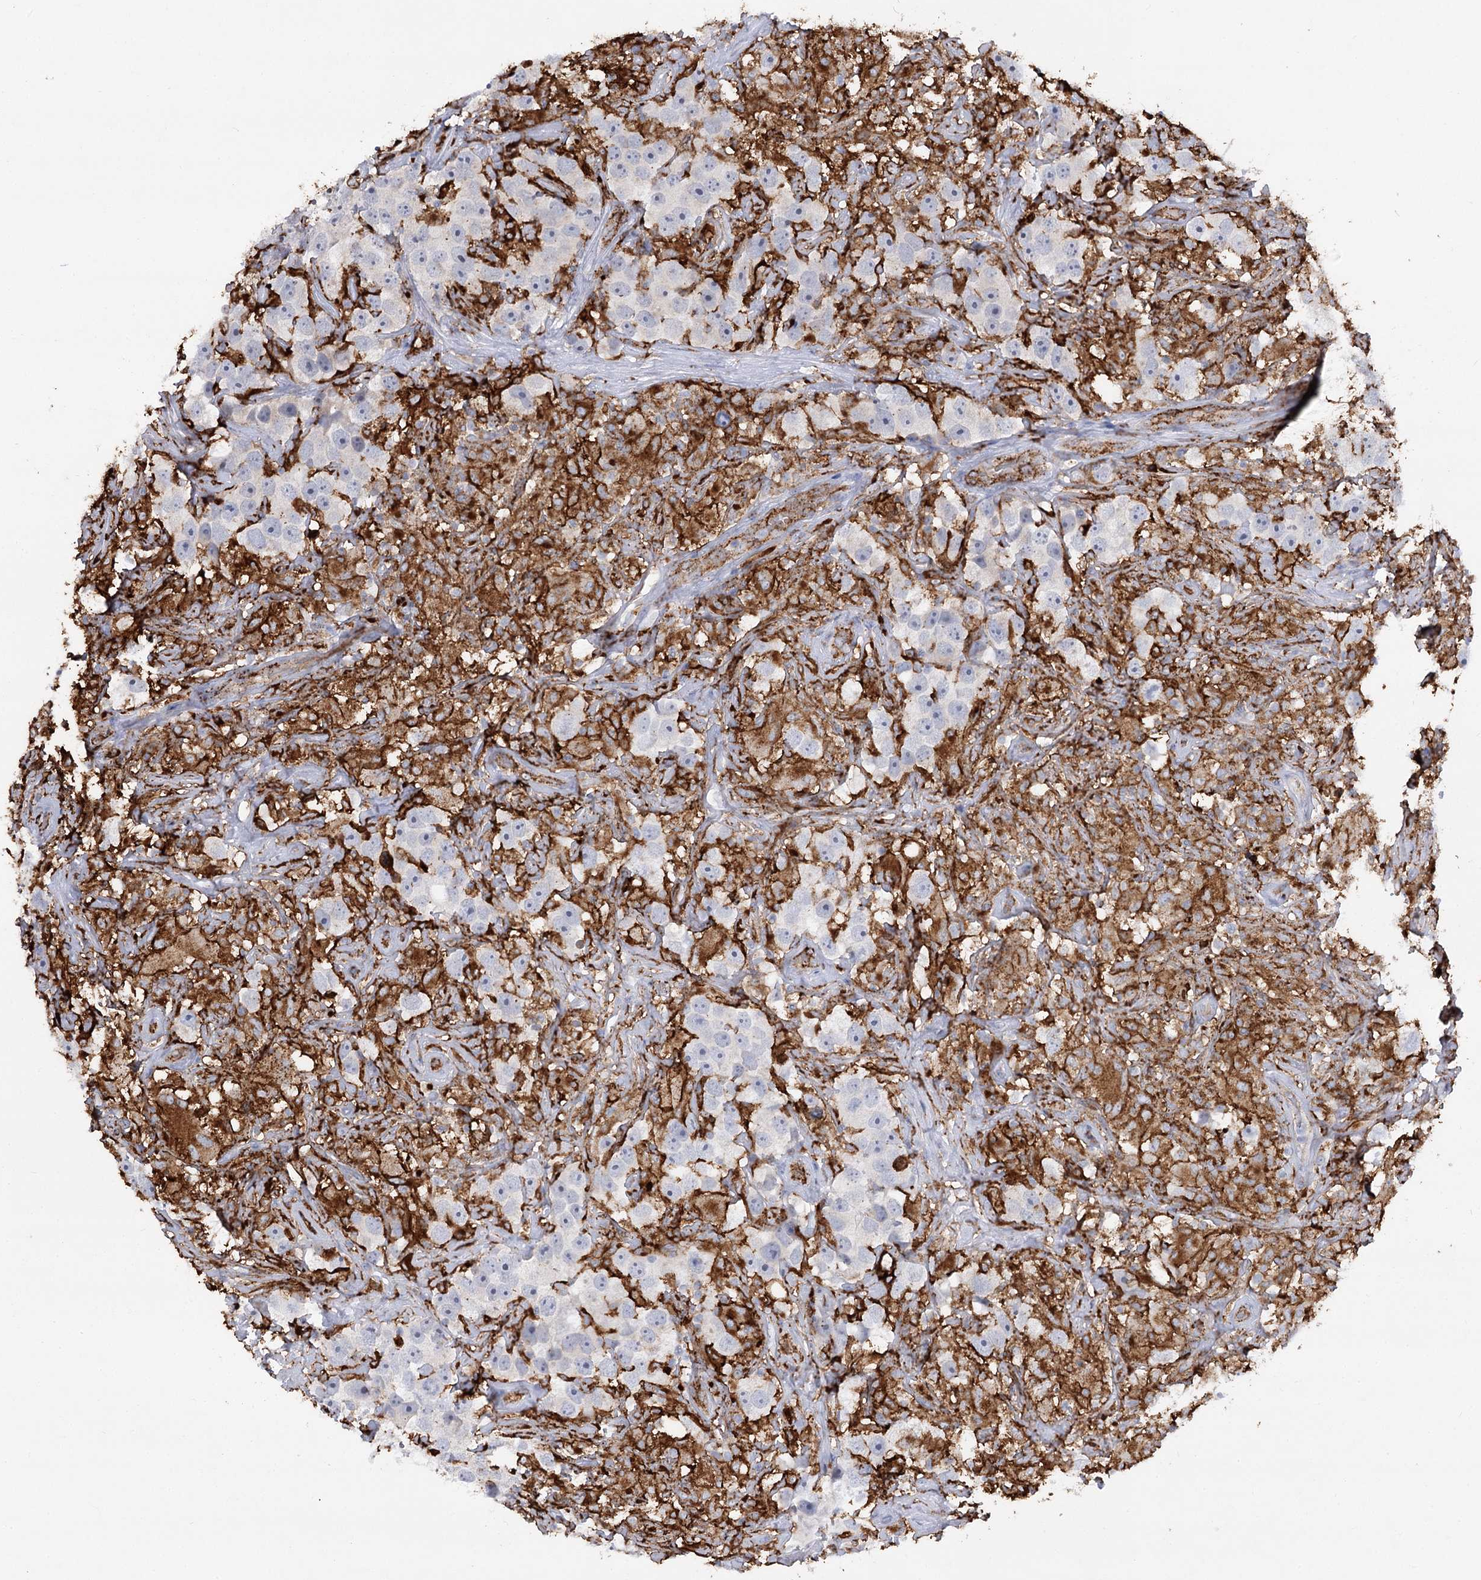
{"staining": {"intensity": "negative", "quantity": "none", "location": "none"}, "tissue": "testis cancer", "cell_type": "Tumor cells", "image_type": "cancer", "snomed": [{"axis": "morphology", "description": "Seminoma, NOS"}, {"axis": "topography", "description": "Testis"}], "caption": "Tumor cells are negative for protein expression in human testis cancer (seminoma).", "gene": "PIWIL4", "patient": {"sex": "male", "age": 49}}